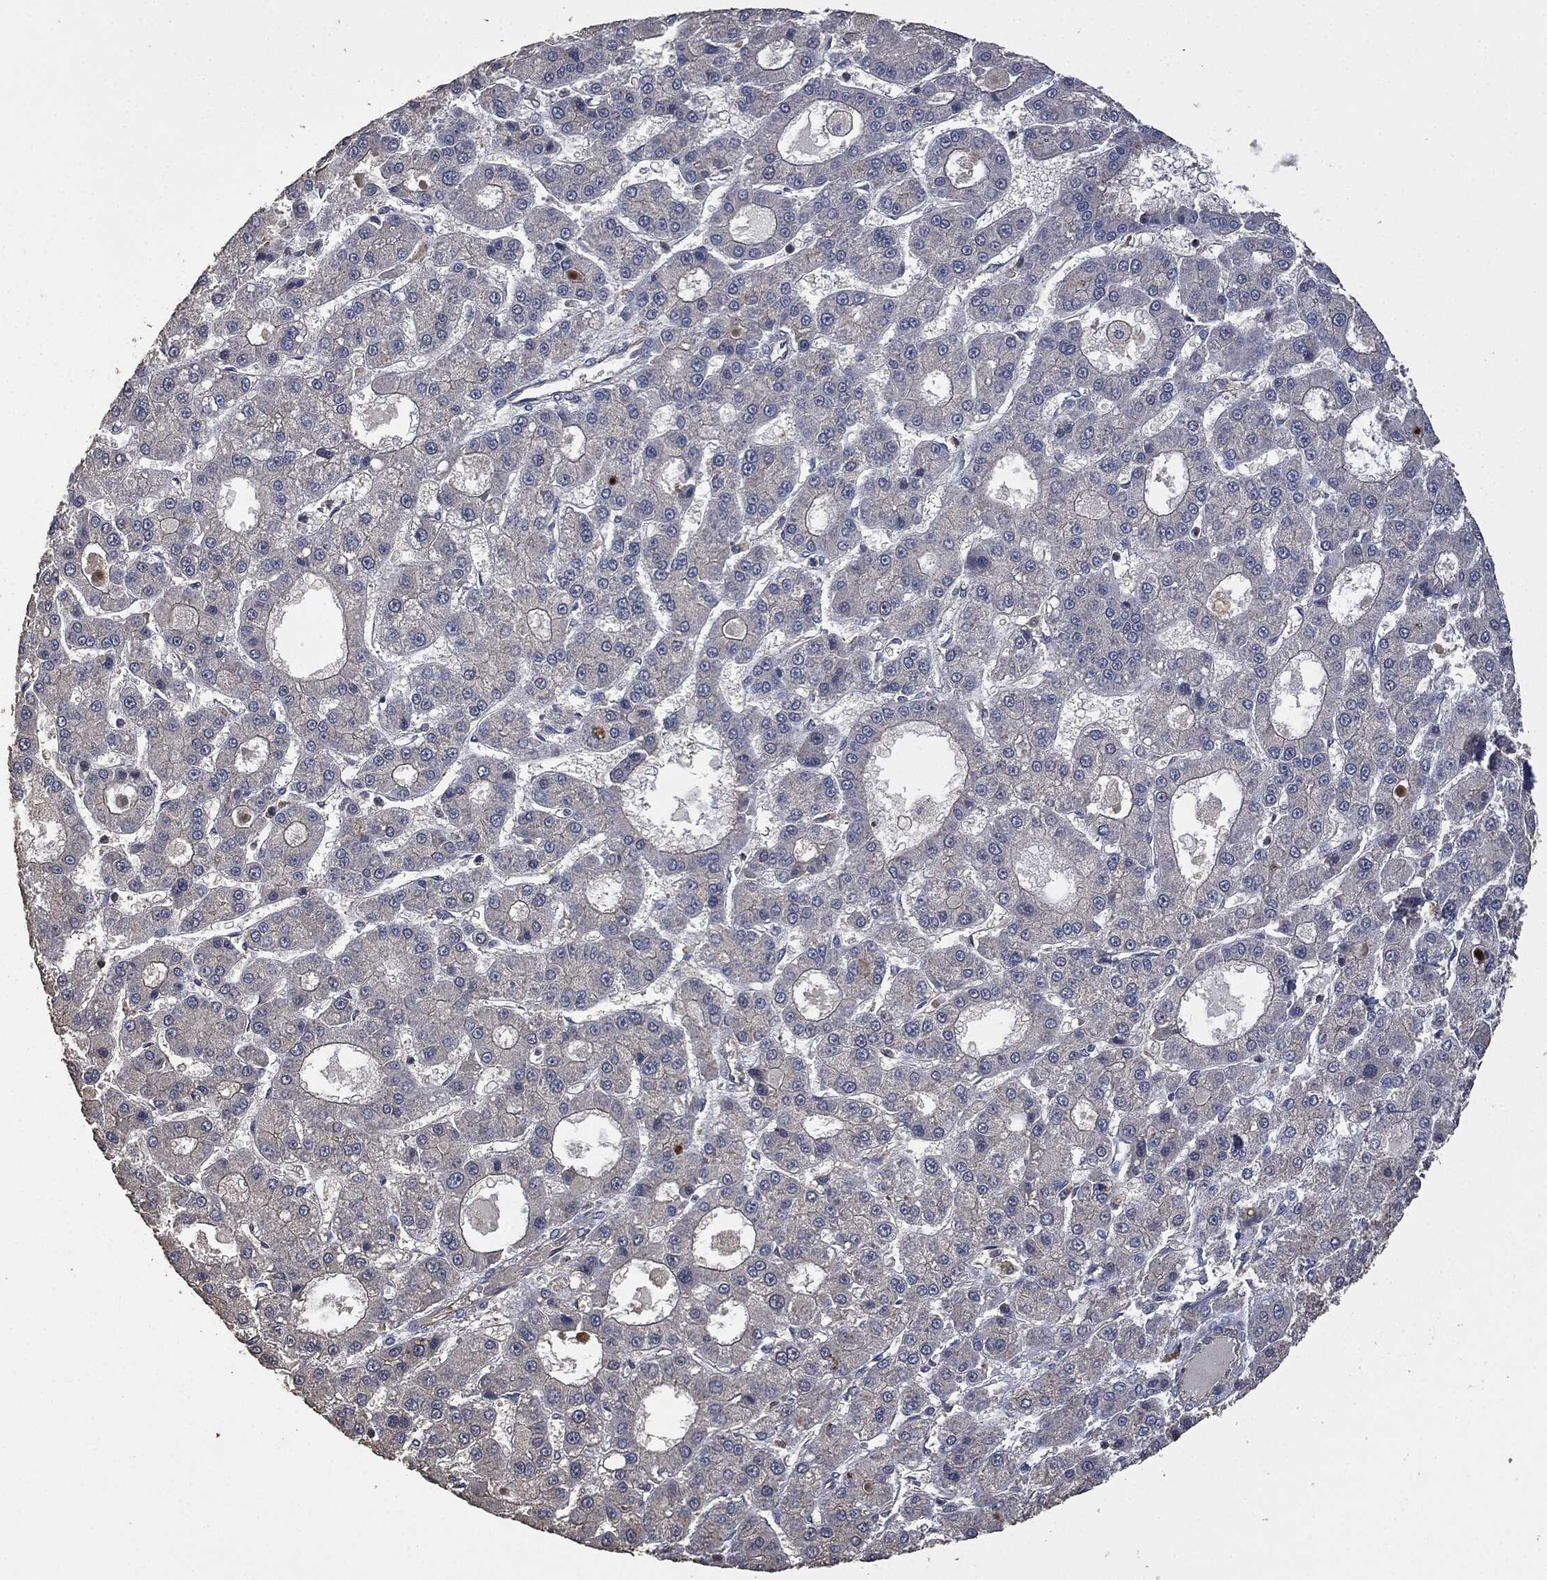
{"staining": {"intensity": "negative", "quantity": "none", "location": "none"}, "tissue": "liver cancer", "cell_type": "Tumor cells", "image_type": "cancer", "snomed": [{"axis": "morphology", "description": "Carcinoma, Hepatocellular, NOS"}, {"axis": "topography", "description": "Liver"}], "caption": "IHC of liver cancer displays no expression in tumor cells.", "gene": "MSLN", "patient": {"sex": "male", "age": 70}}